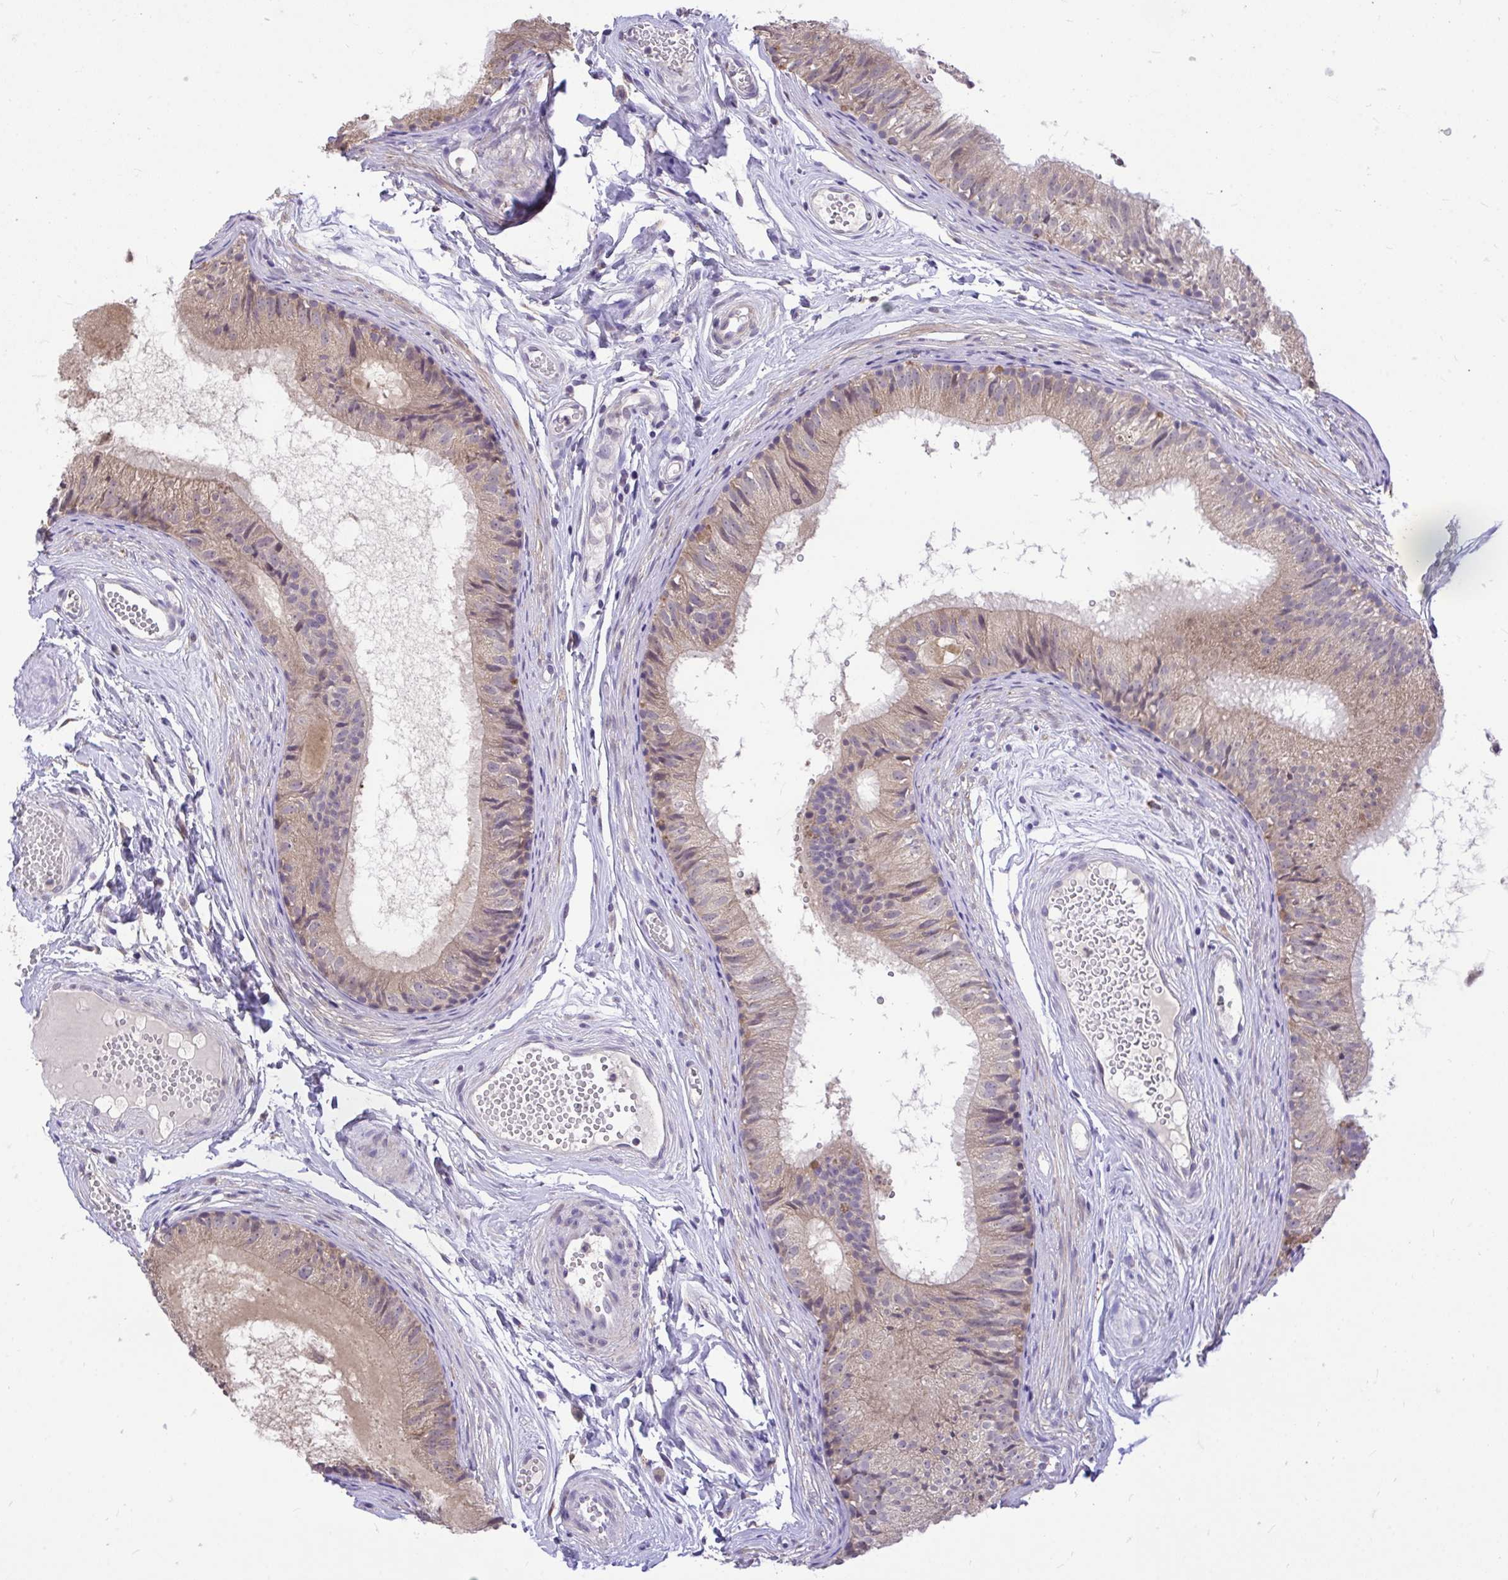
{"staining": {"intensity": "moderate", "quantity": ">75%", "location": "cytoplasmic/membranous"}, "tissue": "epididymis", "cell_type": "Glandular cells", "image_type": "normal", "snomed": [{"axis": "morphology", "description": "Normal tissue, NOS"}, {"axis": "morphology", "description": "Seminoma, NOS"}, {"axis": "topography", "description": "Testis"}, {"axis": "topography", "description": "Epididymis"}], "caption": "The micrograph shows staining of unremarkable epididymis, revealing moderate cytoplasmic/membranous protein positivity (brown color) within glandular cells.", "gene": "MPC2", "patient": {"sex": "male", "age": 34}}